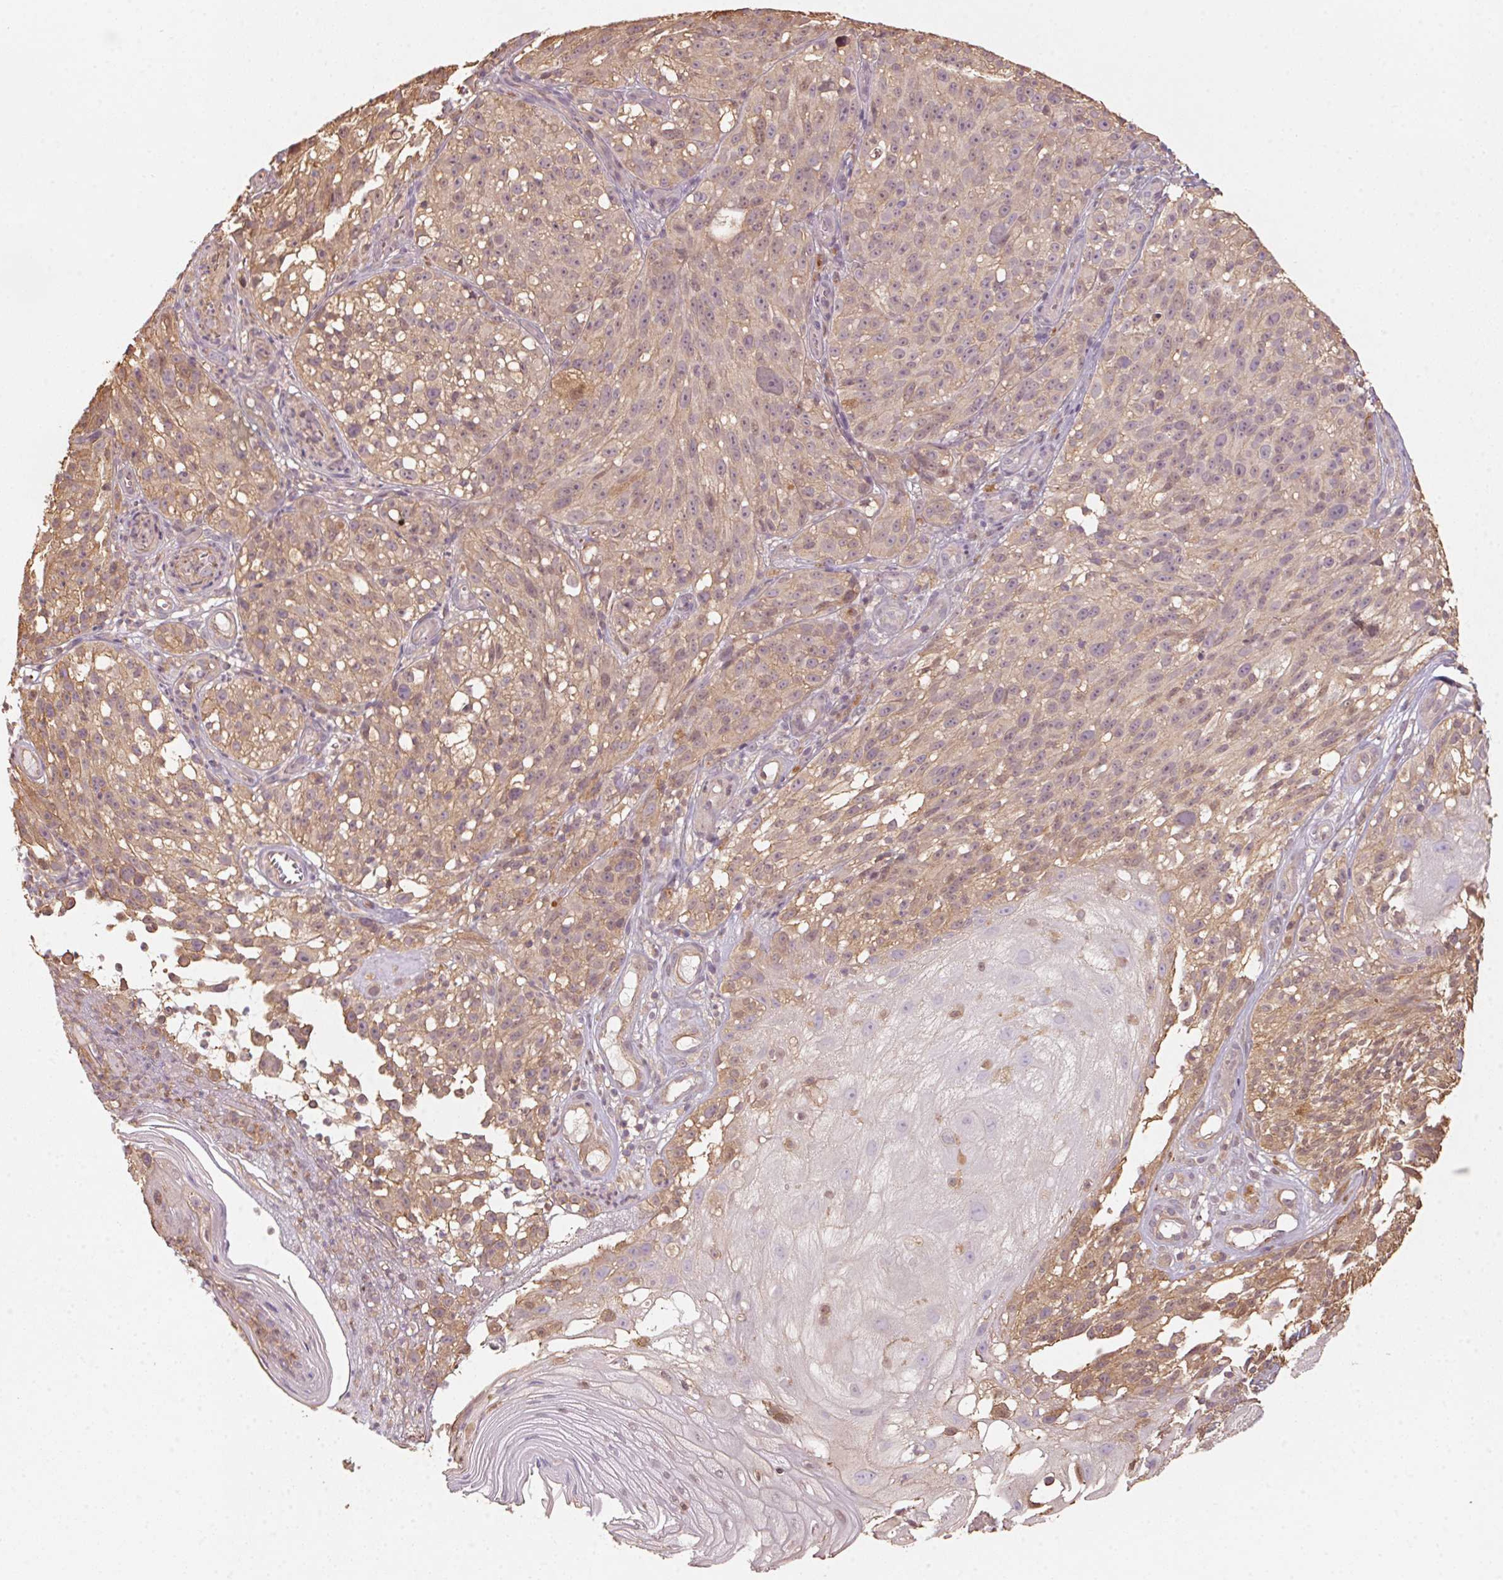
{"staining": {"intensity": "weak", "quantity": ">75%", "location": "cytoplasmic/membranous"}, "tissue": "melanoma", "cell_type": "Tumor cells", "image_type": "cancer", "snomed": [{"axis": "morphology", "description": "Malignant melanoma, NOS"}, {"axis": "topography", "description": "Skin"}], "caption": "Weak cytoplasmic/membranous staining is seen in approximately >75% of tumor cells in malignant melanoma.", "gene": "QDPR", "patient": {"sex": "female", "age": 85}}